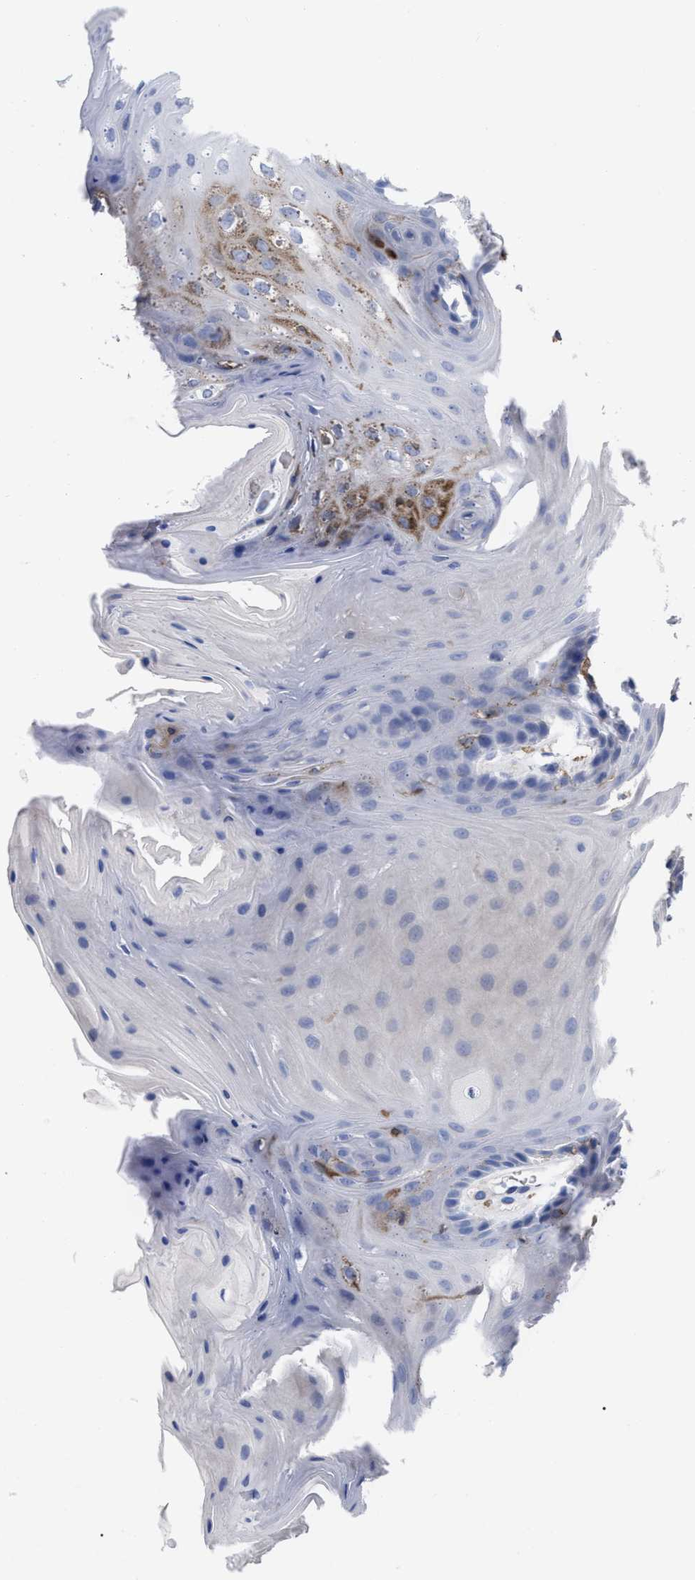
{"staining": {"intensity": "negative", "quantity": "none", "location": "none"}, "tissue": "oral mucosa", "cell_type": "Squamous epithelial cells", "image_type": "normal", "snomed": [{"axis": "morphology", "description": "Normal tissue, NOS"}, {"axis": "morphology", "description": "Squamous cell carcinoma, NOS"}, {"axis": "topography", "description": "Oral tissue"}, {"axis": "topography", "description": "Head-Neck"}], "caption": "Squamous epithelial cells show no significant protein positivity in benign oral mucosa. (Stains: DAB (3,3'-diaminobenzidine) immunohistochemistry (IHC) with hematoxylin counter stain, Microscopy: brightfield microscopy at high magnification).", "gene": "HCLS1", "patient": {"sex": "male", "age": 71}}